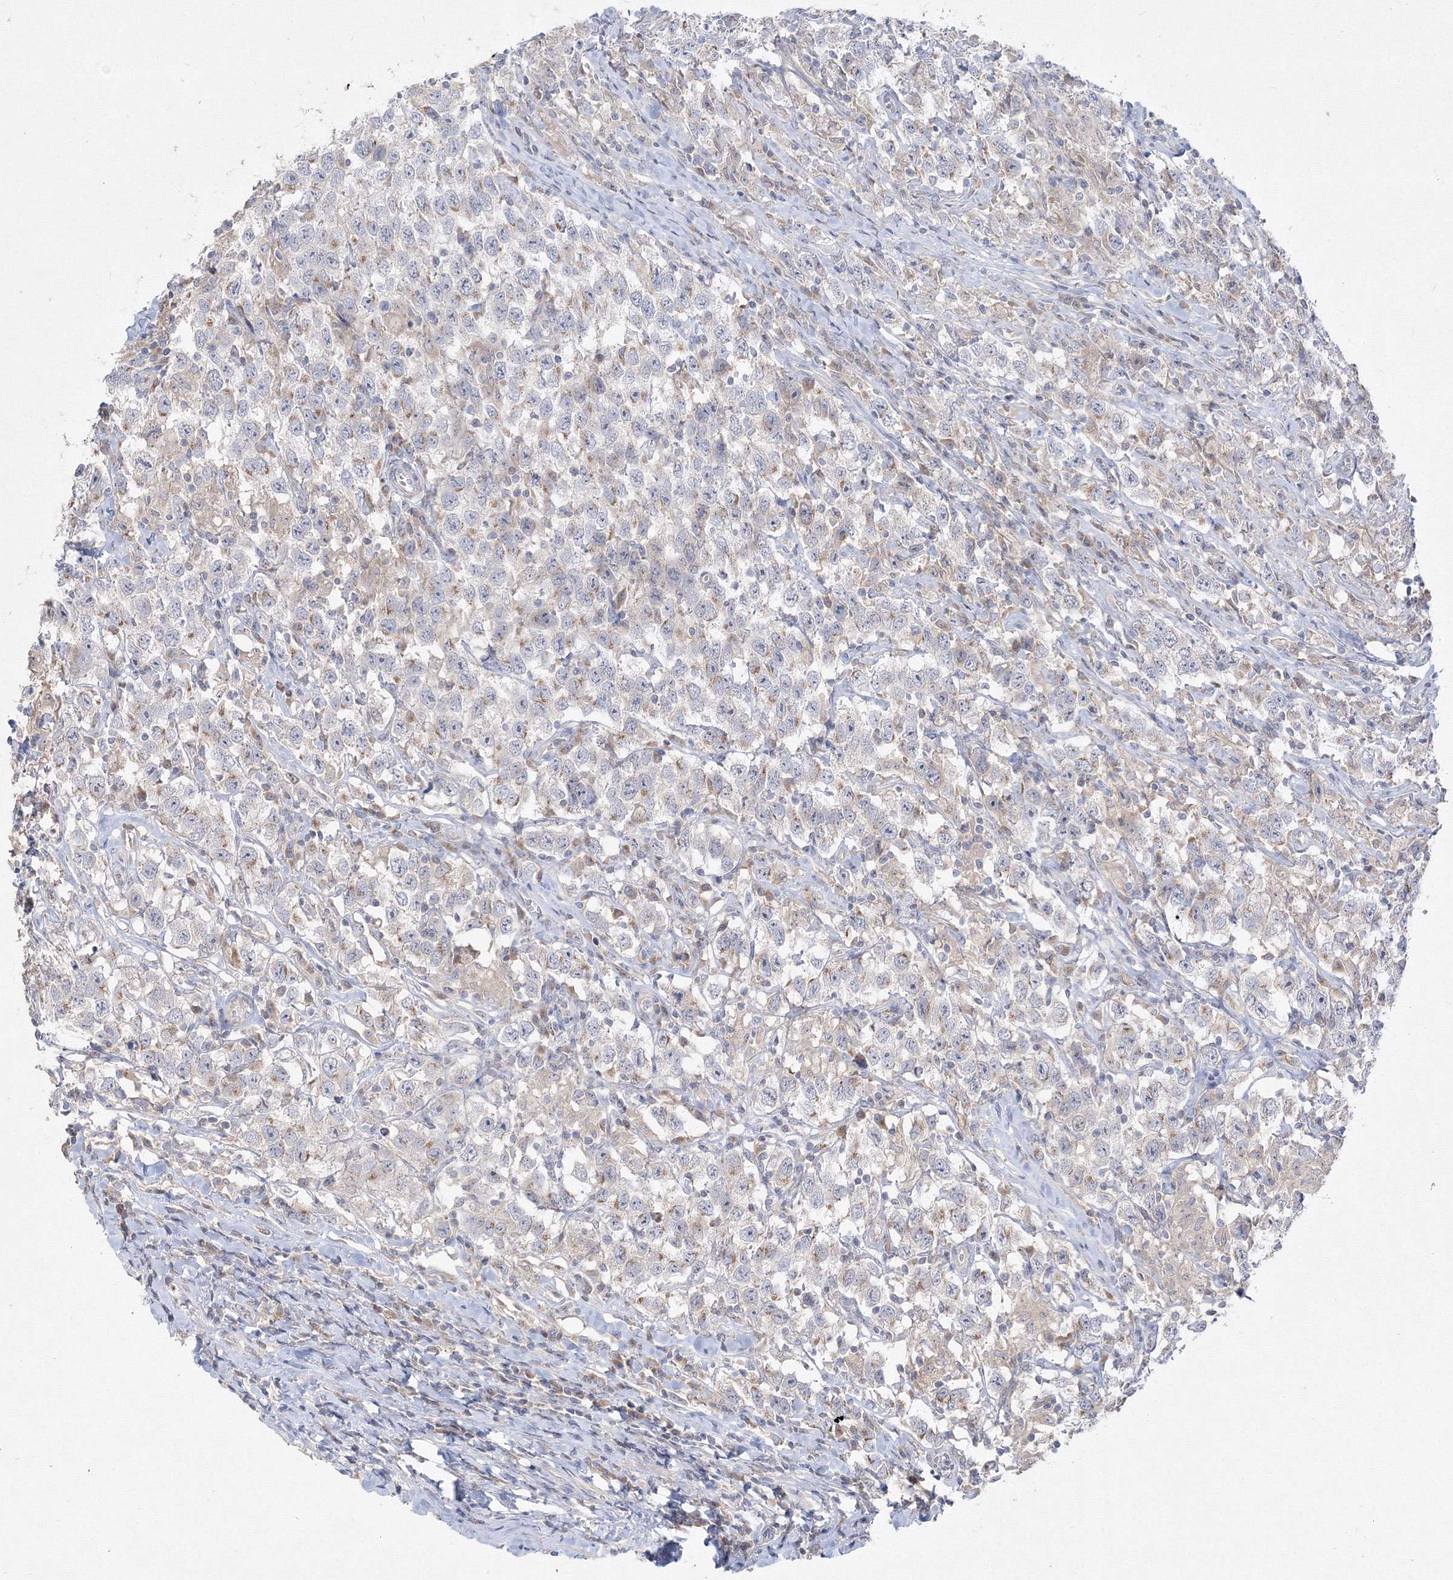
{"staining": {"intensity": "moderate", "quantity": "<25%", "location": "cytoplasmic/membranous"}, "tissue": "testis cancer", "cell_type": "Tumor cells", "image_type": "cancer", "snomed": [{"axis": "morphology", "description": "Seminoma, NOS"}, {"axis": "topography", "description": "Testis"}], "caption": "Testis cancer stained for a protein (brown) reveals moderate cytoplasmic/membranous positive positivity in about <25% of tumor cells.", "gene": "FBXL8", "patient": {"sex": "male", "age": 41}}